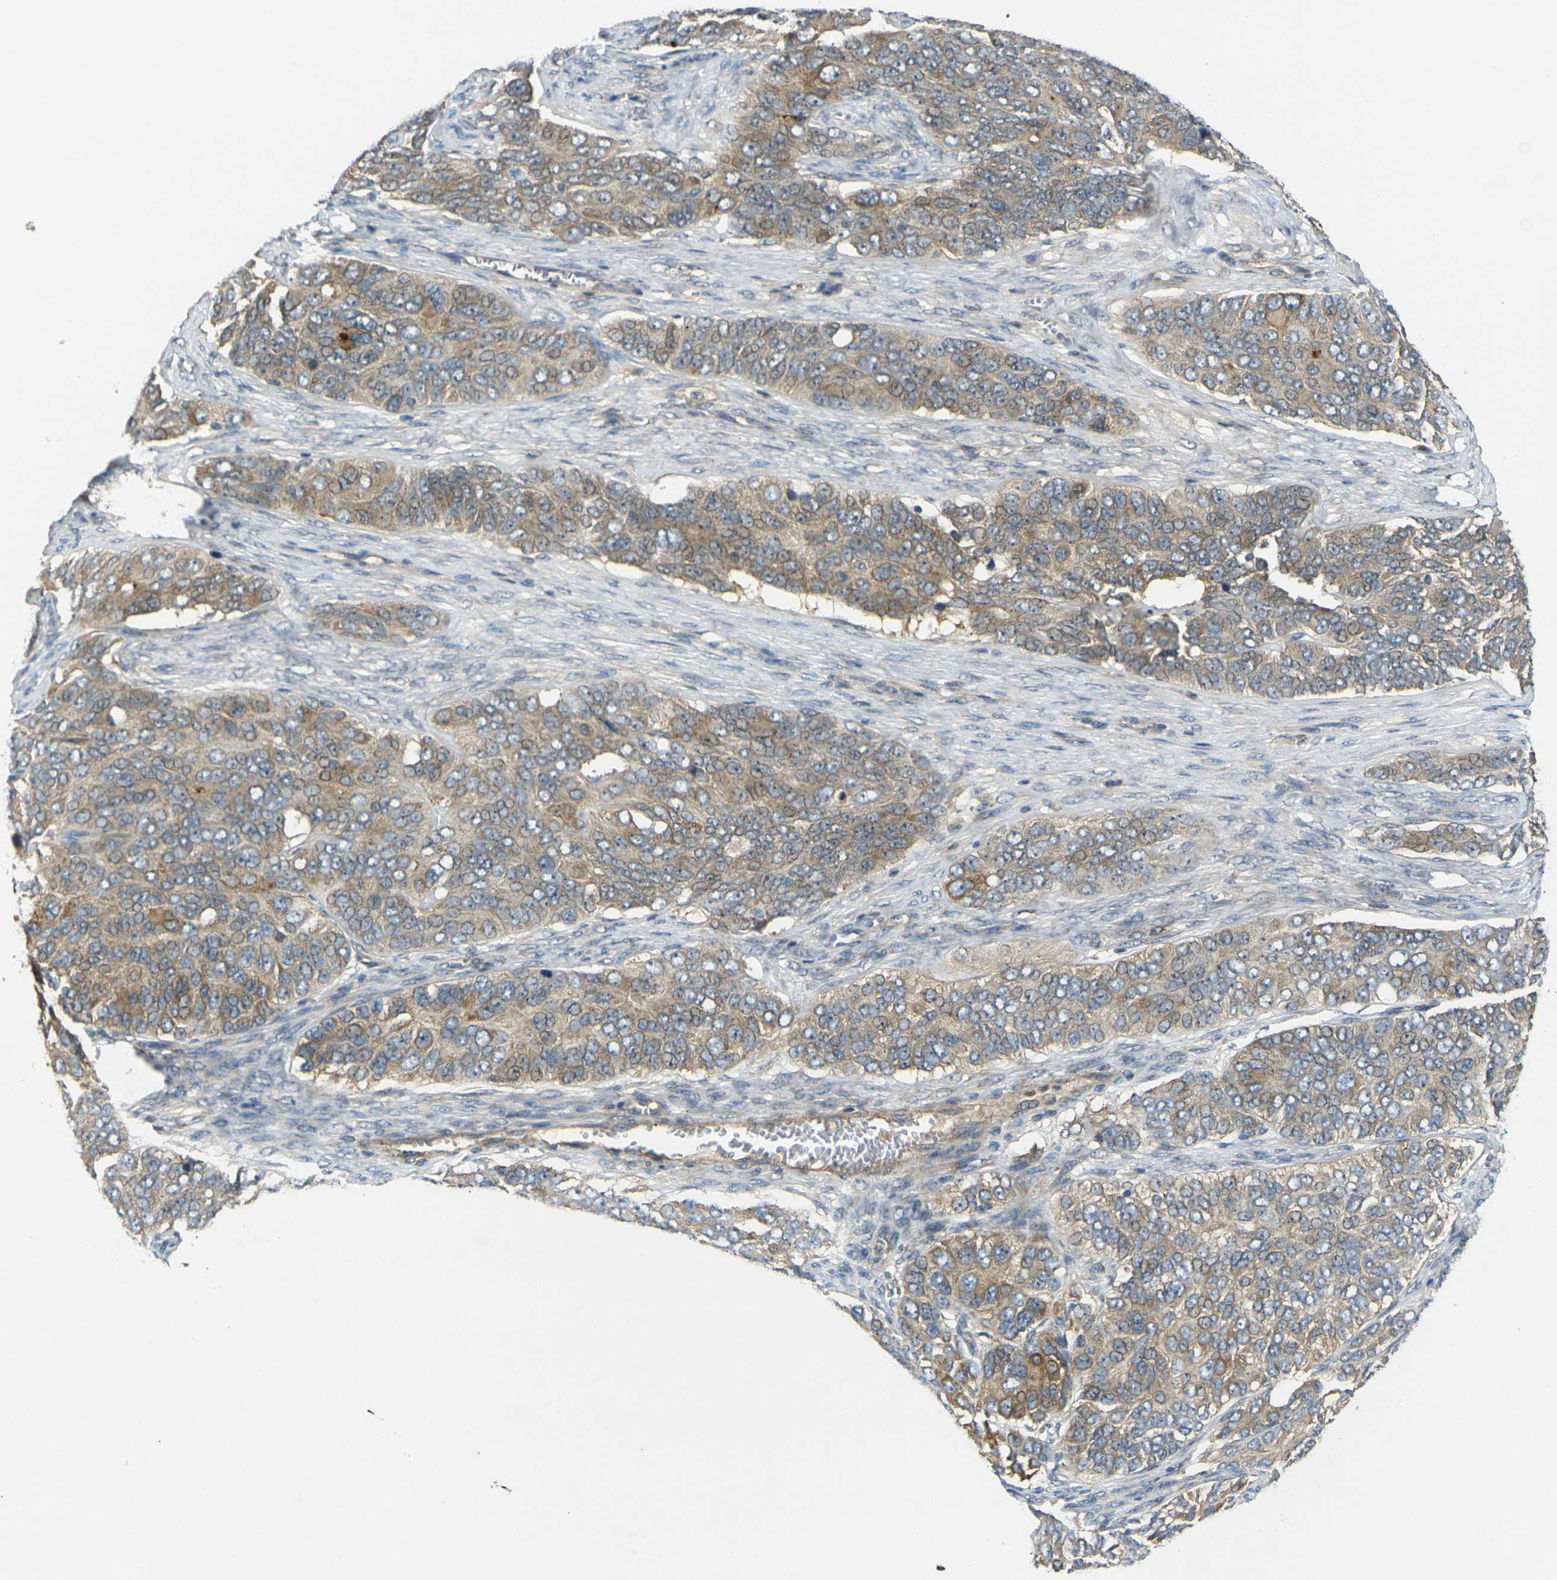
{"staining": {"intensity": "moderate", "quantity": ">75%", "location": "cytoplasmic/membranous"}, "tissue": "ovarian cancer", "cell_type": "Tumor cells", "image_type": "cancer", "snomed": [{"axis": "morphology", "description": "Carcinoma, endometroid"}, {"axis": "topography", "description": "Ovary"}], "caption": "Ovarian cancer was stained to show a protein in brown. There is medium levels of moderate cytoplasmic/membranous positivity in about >75% of tumor cells.", "gene": "GNA12", "patient": {"sex": "female", "age": 51}}